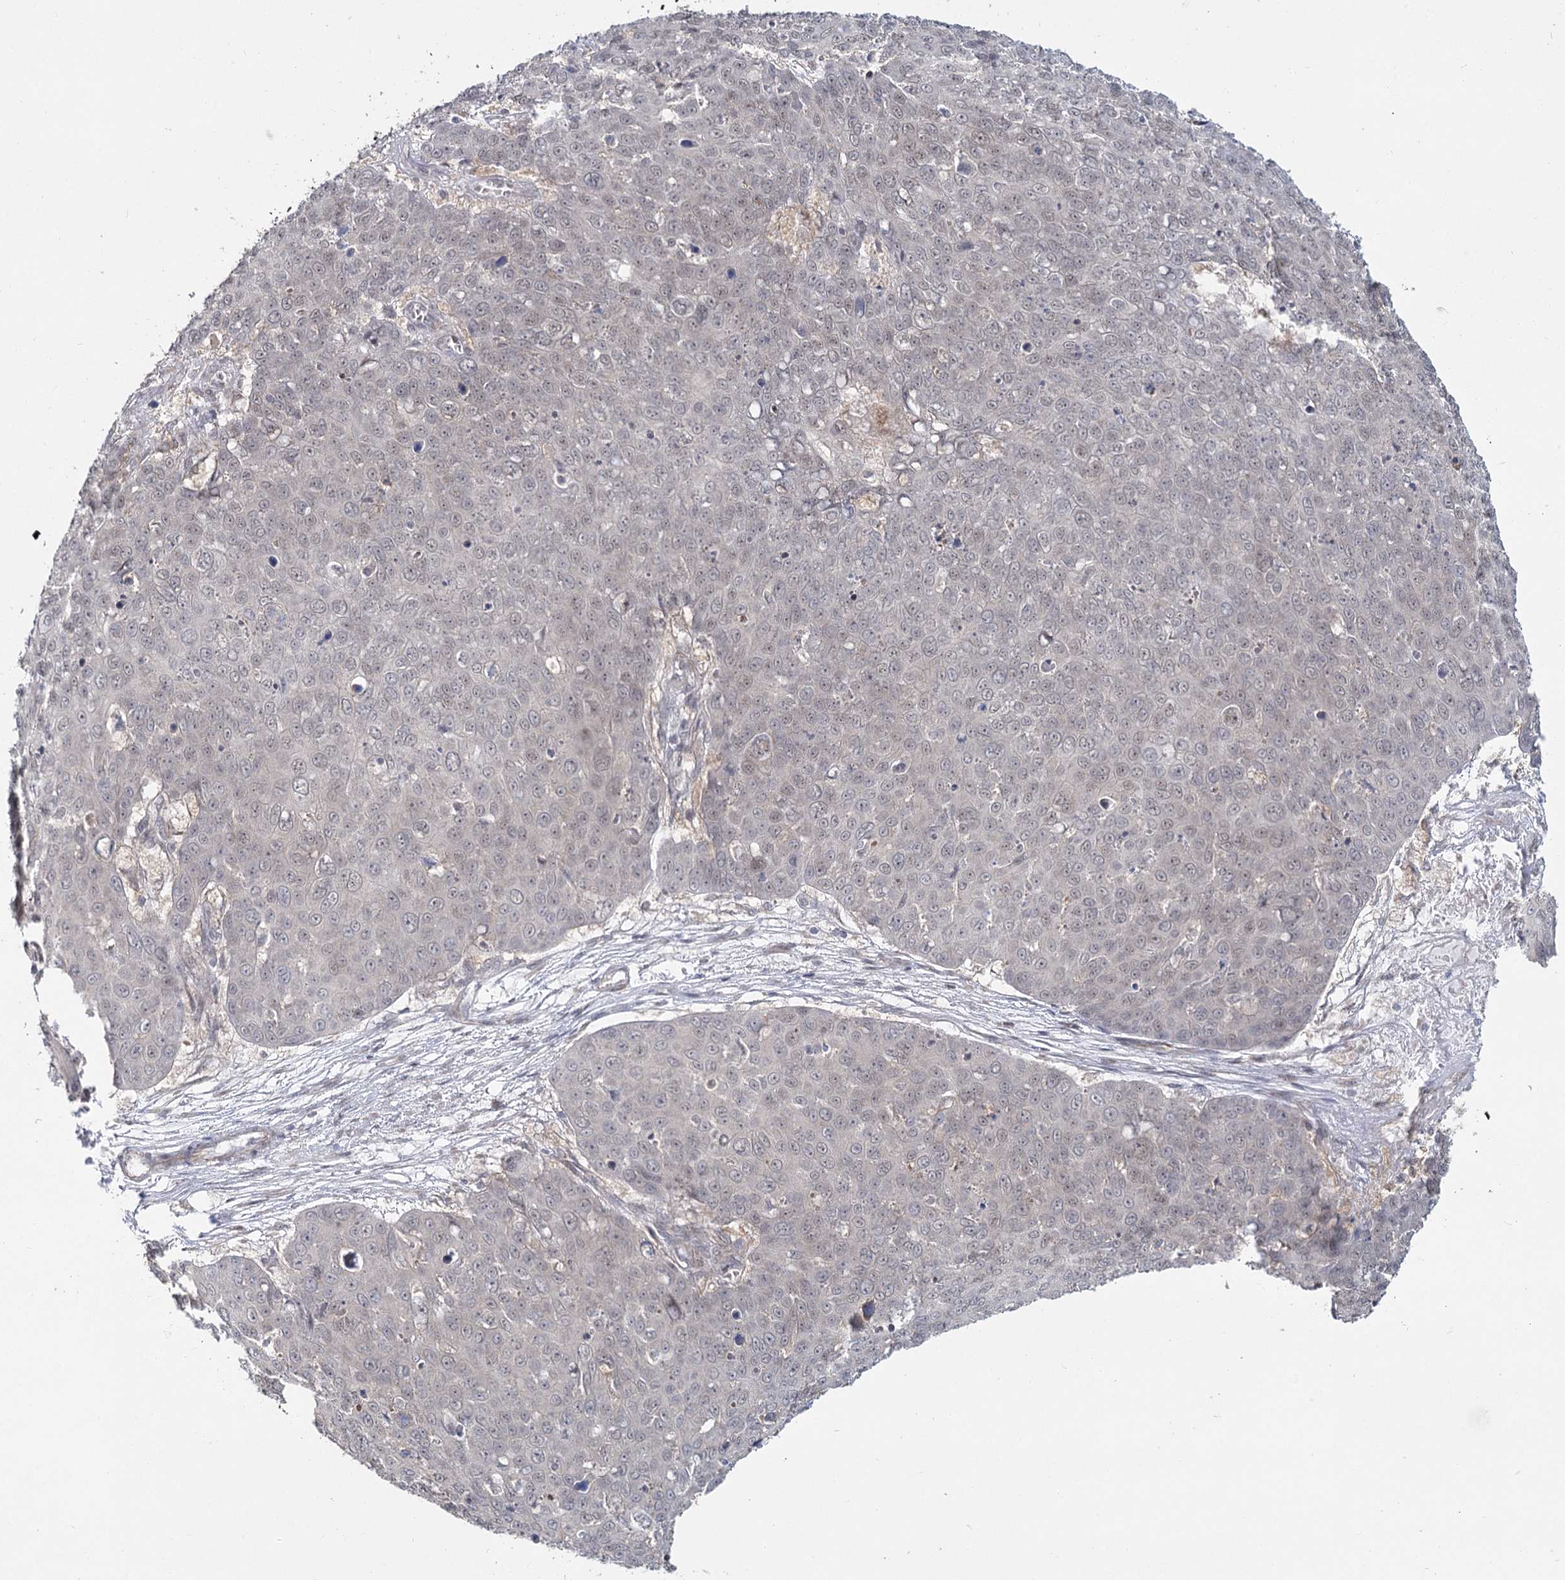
{"staining": {"intensity": "negative", "quantity": "none", "location": "none"}, "tissue": "skin cancer", "cell_type": "Tumor cells", "image_type": "cancer", "snomed": [{"axis": "morphology", "description": "Squamous cell carcinoma, NOS"}, {"axis": "topography", "description": "Skin"}], "caption": "Skin squamous cell carcinoma was stained to show a protein in brown. There is no significant staining in tumor cells.", "gene": "TBC1D9B", "patient": {"sex": "male", "age": 71}}